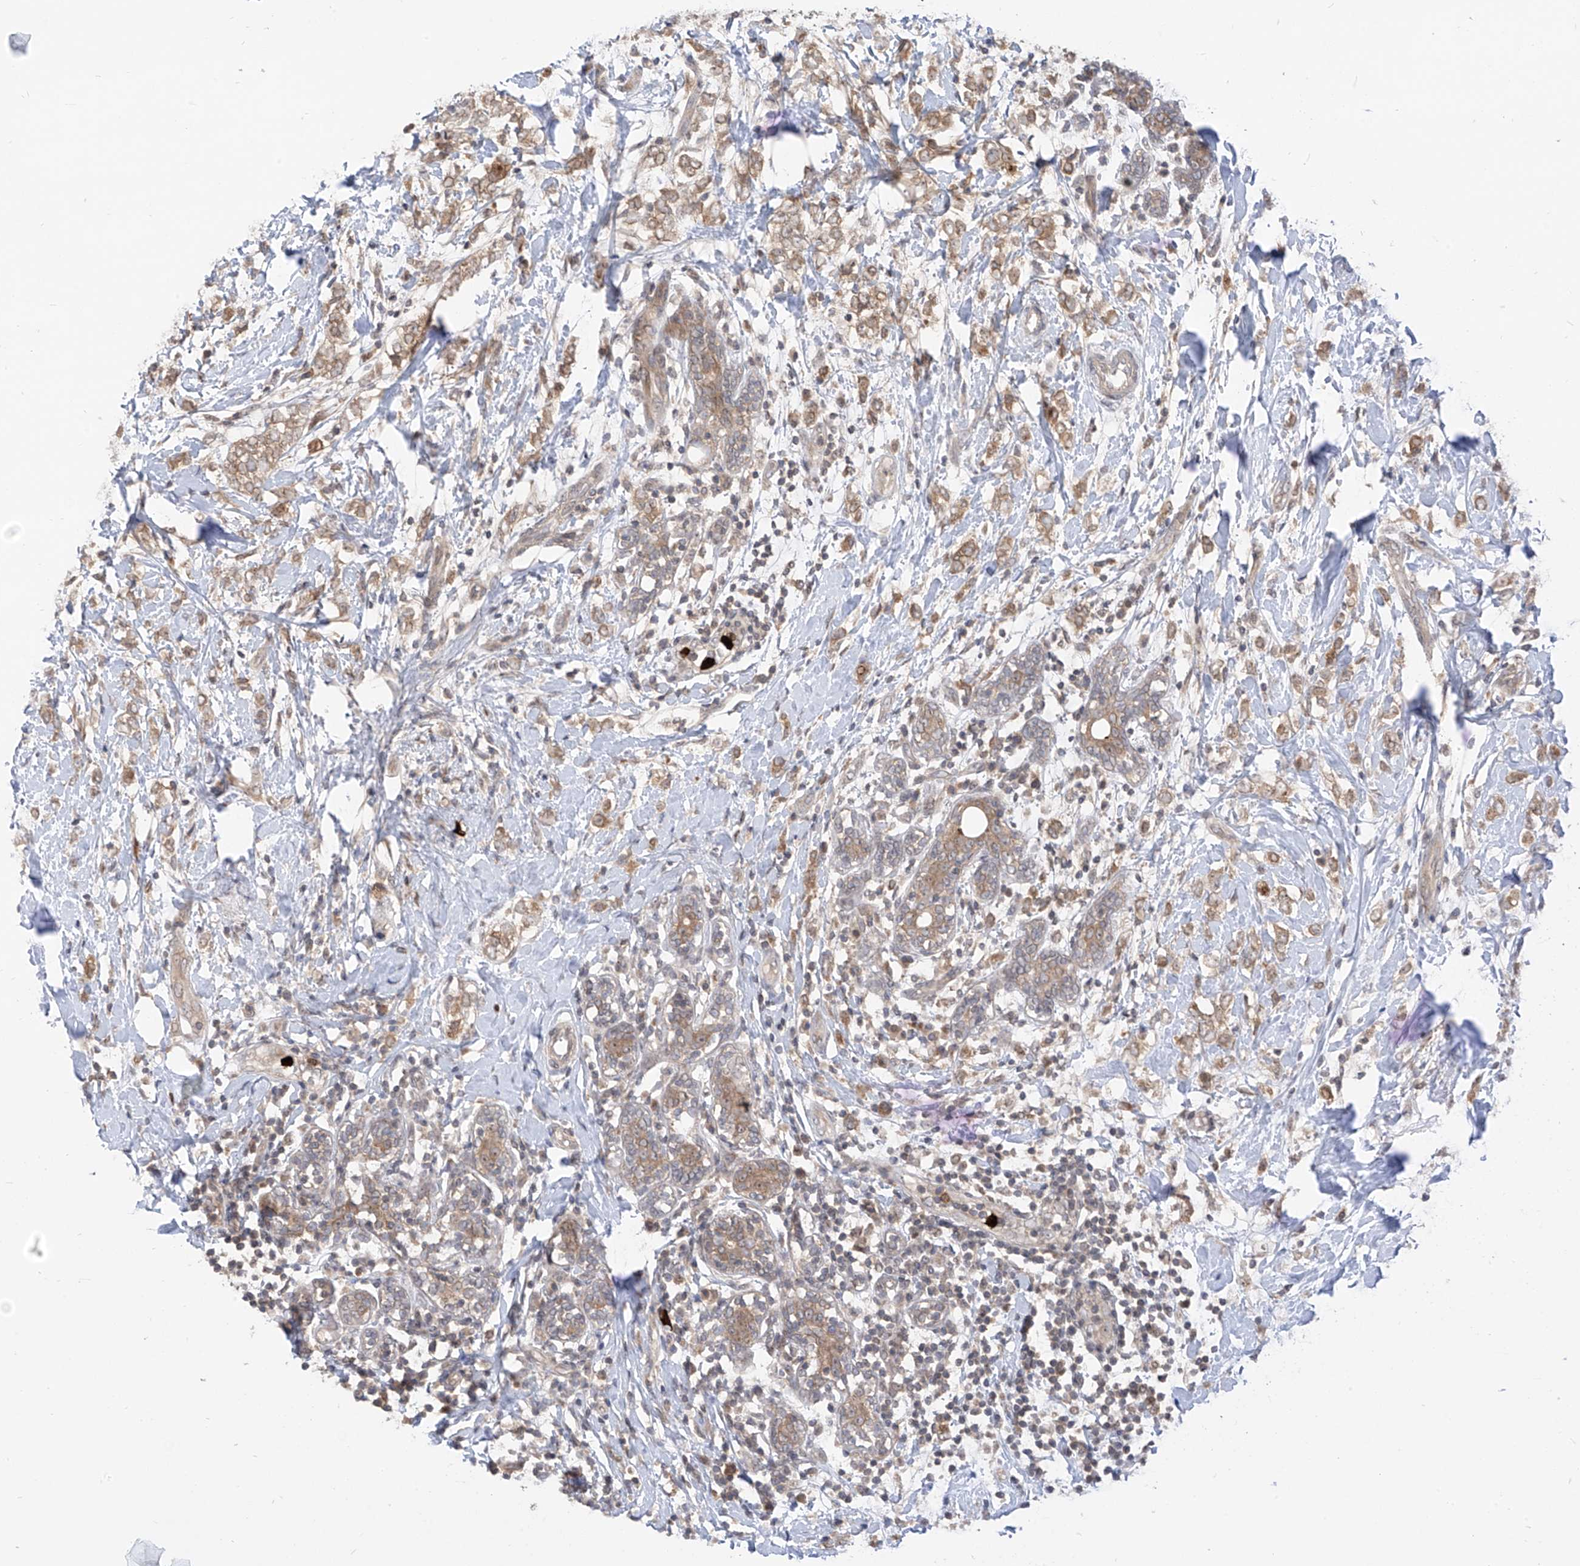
{"staining": {"intensity": "moderate", "quantity": ">75%", "location": "cytoplasmic/membranous"}, "tissue": "breast cancer", "cell_type": "Tumor cells", "image_type": "cancer", "snomed": [{"axis": "morphology", "description": "Normal tissue, NOS"}, {"axis": "morphology", "description": "Lobular carcinoma"}, {"axis": "topography", "description": "Breast"}], "caption": "This micrograph exhibits breast lobular carcinoma stained with immunohistochemistry (IHC) to label a protein in brown. The cytoplasmic/membranous of tumor cells show moderate positivity for the protein. Nuclei are counter-stained blue.", "gene": "CNKSR1", "patient": {"sex": "female", "age": 47}}